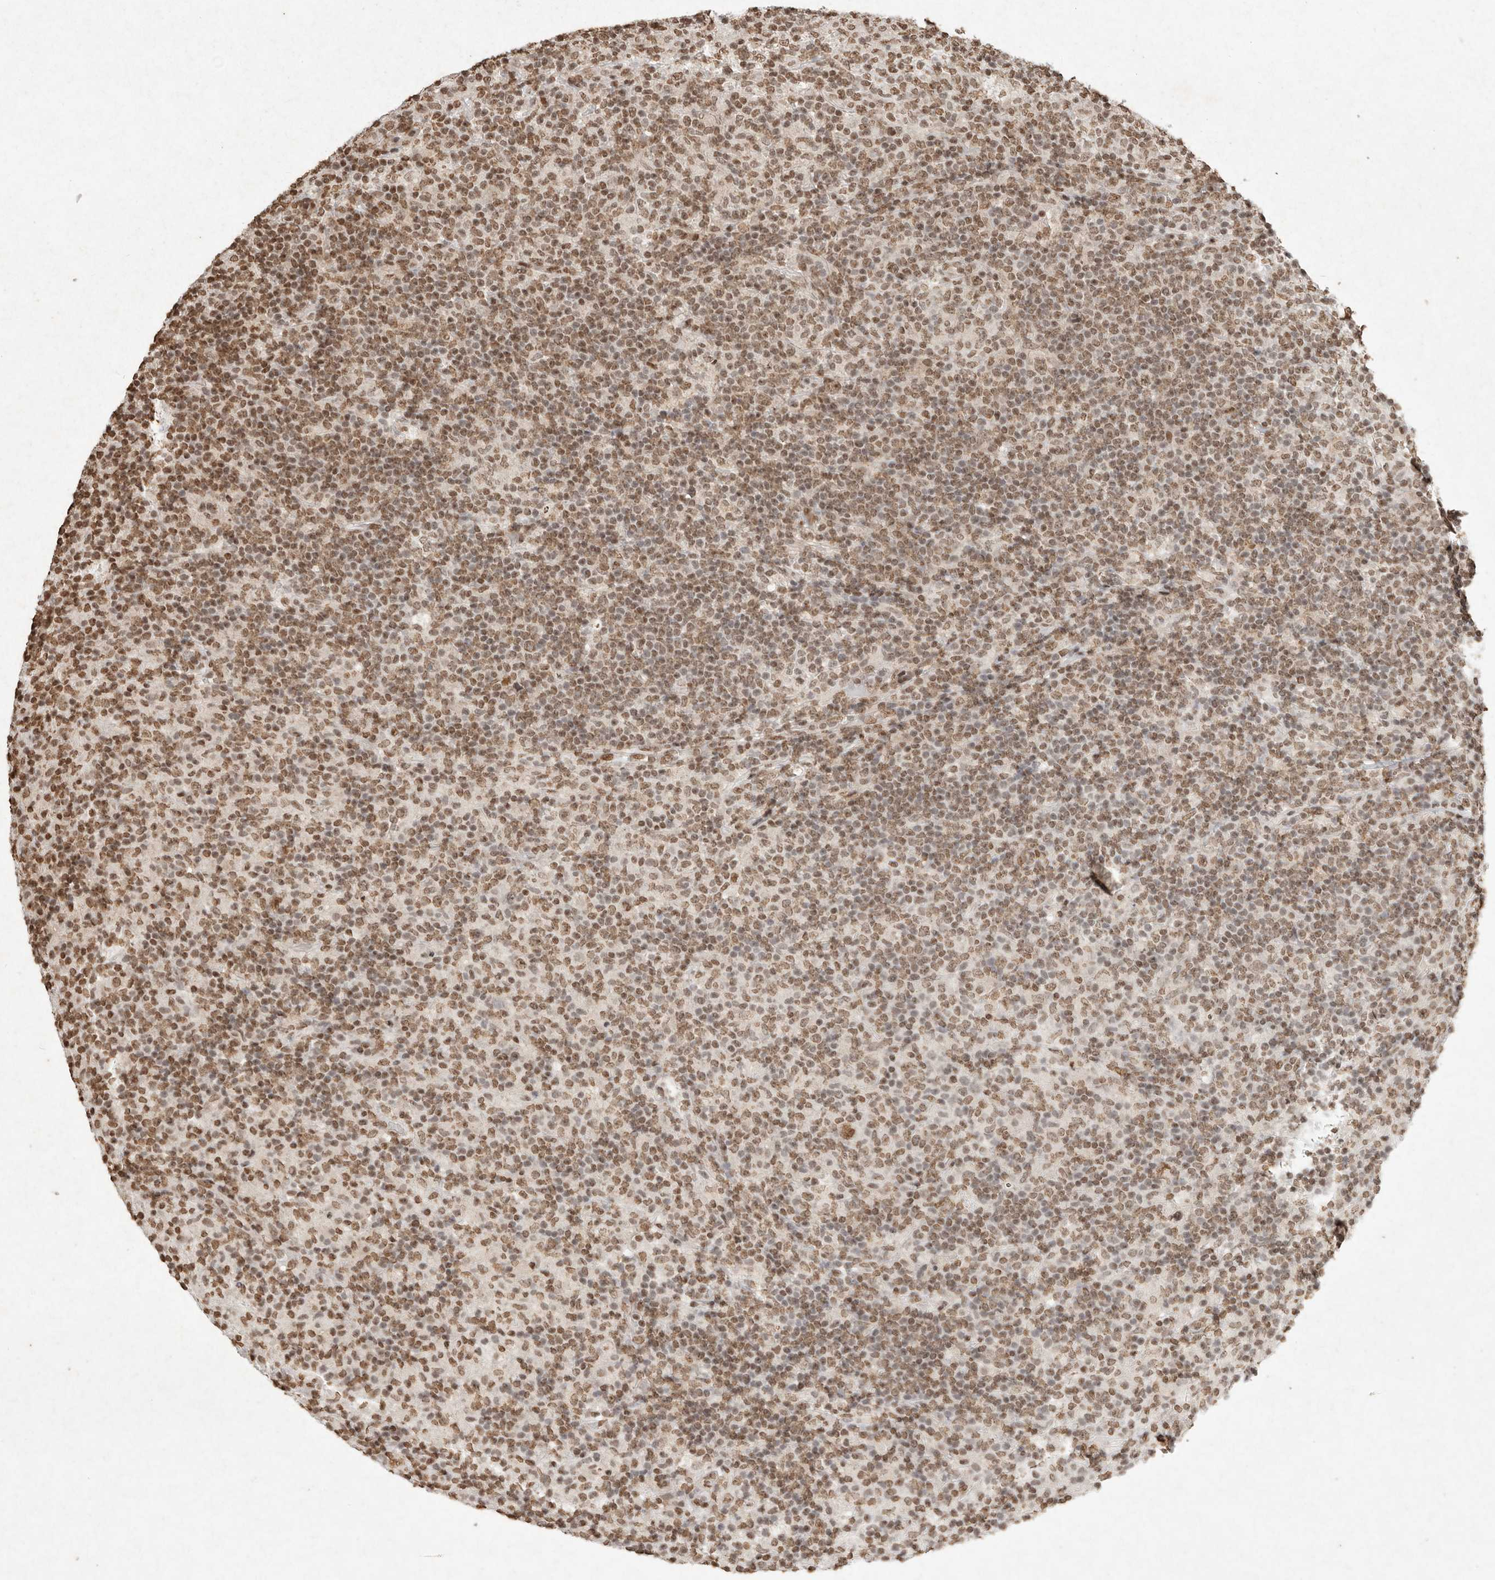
{"staining": {"intensity": "moderate", "quantity": ">75%", "location": "nuclear"}, "tissue": "lymphoma", "cell_type": "Tumor cells", "image_type": "cancer", "snomed": [{"axis": "morphology", "description": "Hodgkin's disease, NOS"}, {"axis": "topography", "description": "Lymph node"}], "caption": "Hodgkin's disease stained with a protein marker demonstrates moderate staining in tumor cells.", "gene": "NKX3-2", "patient": {"sex": "male", "age": 70}}